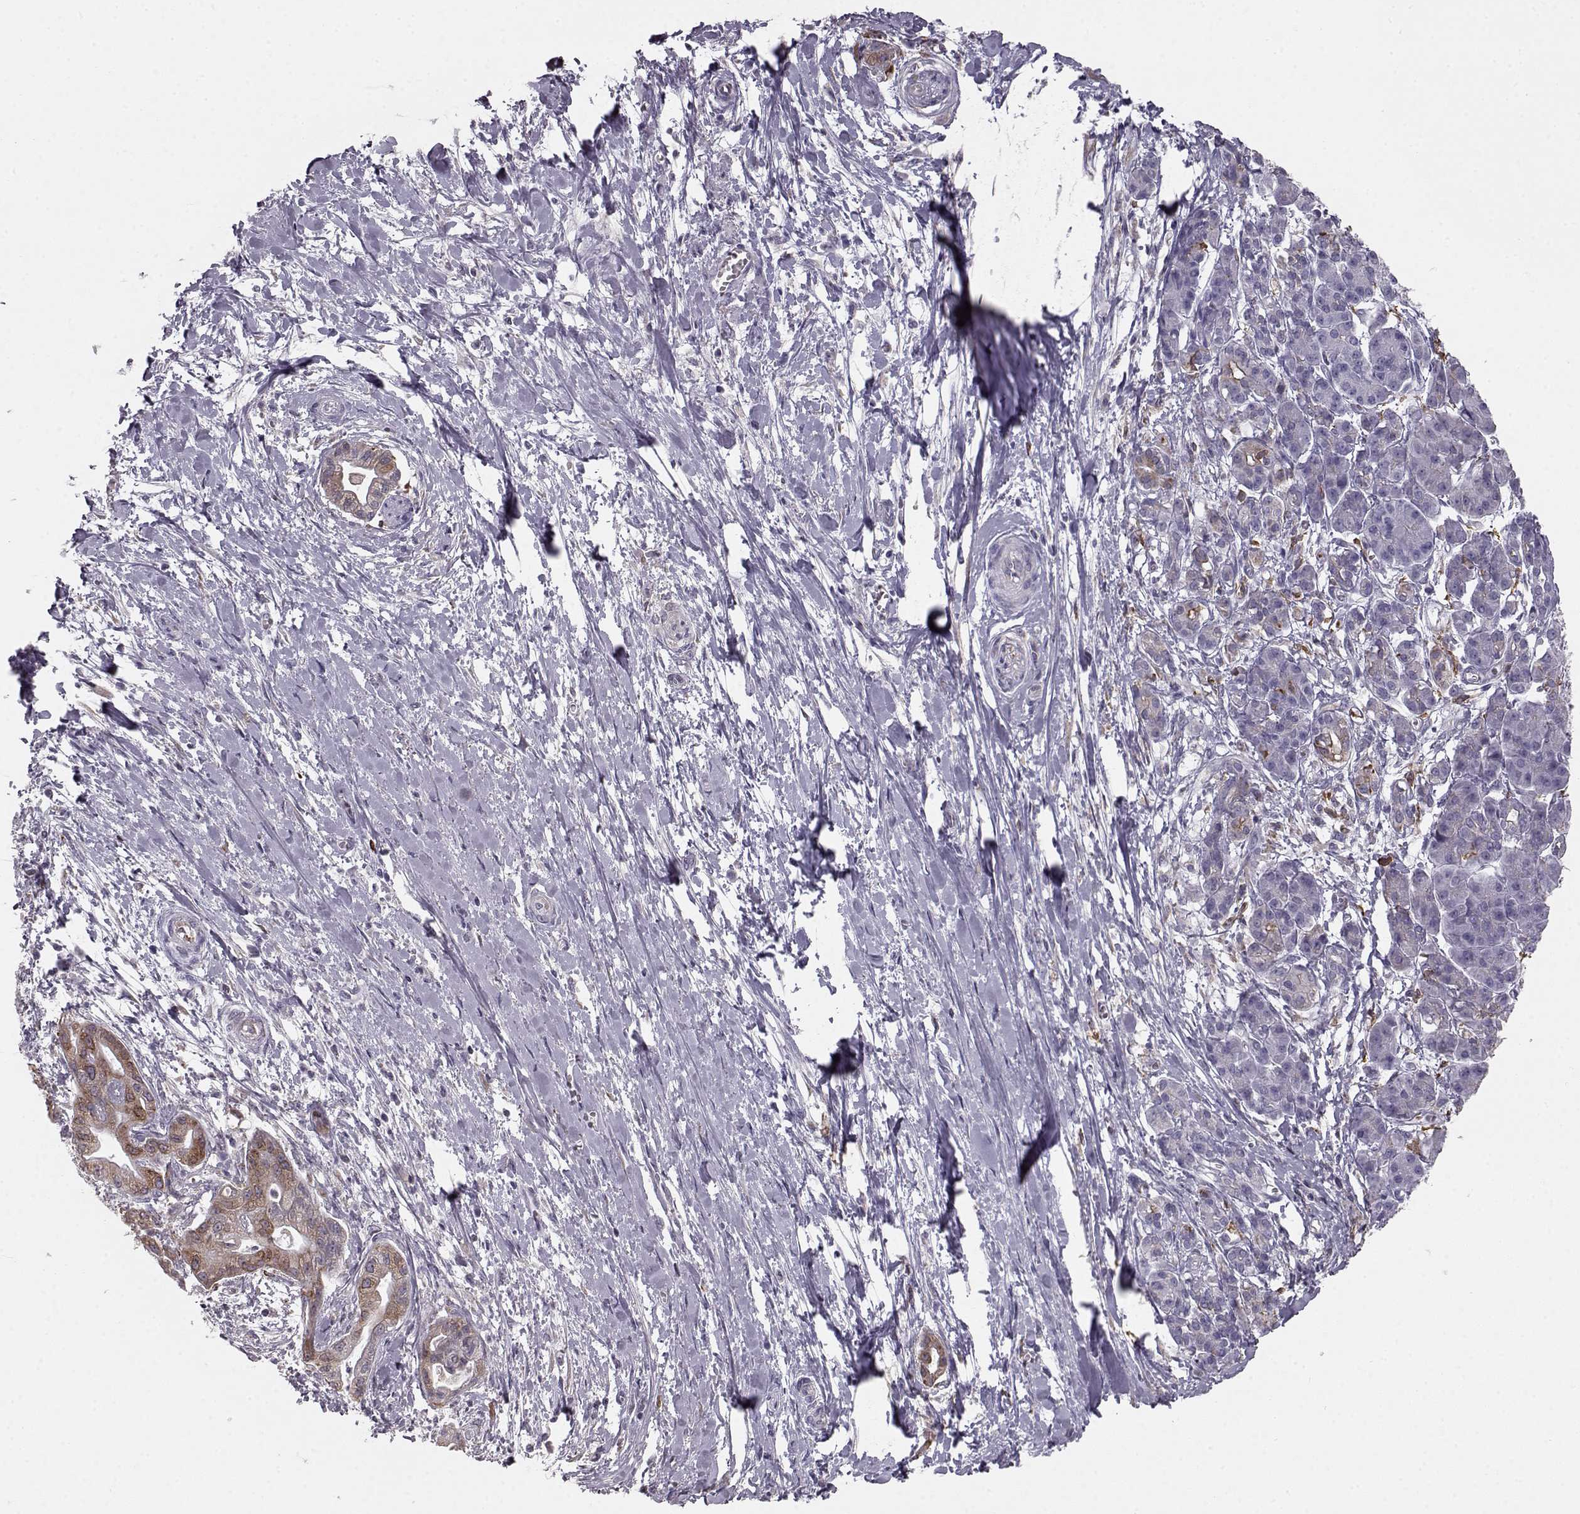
{"staining": {"intensity": "moderate", "quantity": "25%-75%", "location": "cytoplasmic/membranous"}, "tissue": "pancreatic cancer", "cell_type": "Tumor cells", "image_type": "cancer", "snomed": [{"axis": "morphology", "description": "Normal tissue, NOS"}, {"axis": "morphology", "description": "Adenocarcinoma, NOS"}, {"axis": "topography", "description": "Lymph node"}, {"axis": "topography", "description": "Pancreas"}], "caption": "A high-resolution micrograph shows immunohistochemistry staining of pancreatic cancer, which demonstrates moderate cytoplasmic/membranous positivity in approximately 25%-75% of tumor cells.", "gene": "ELOVL5", "patient": {"sex": "female", "age": 58}}